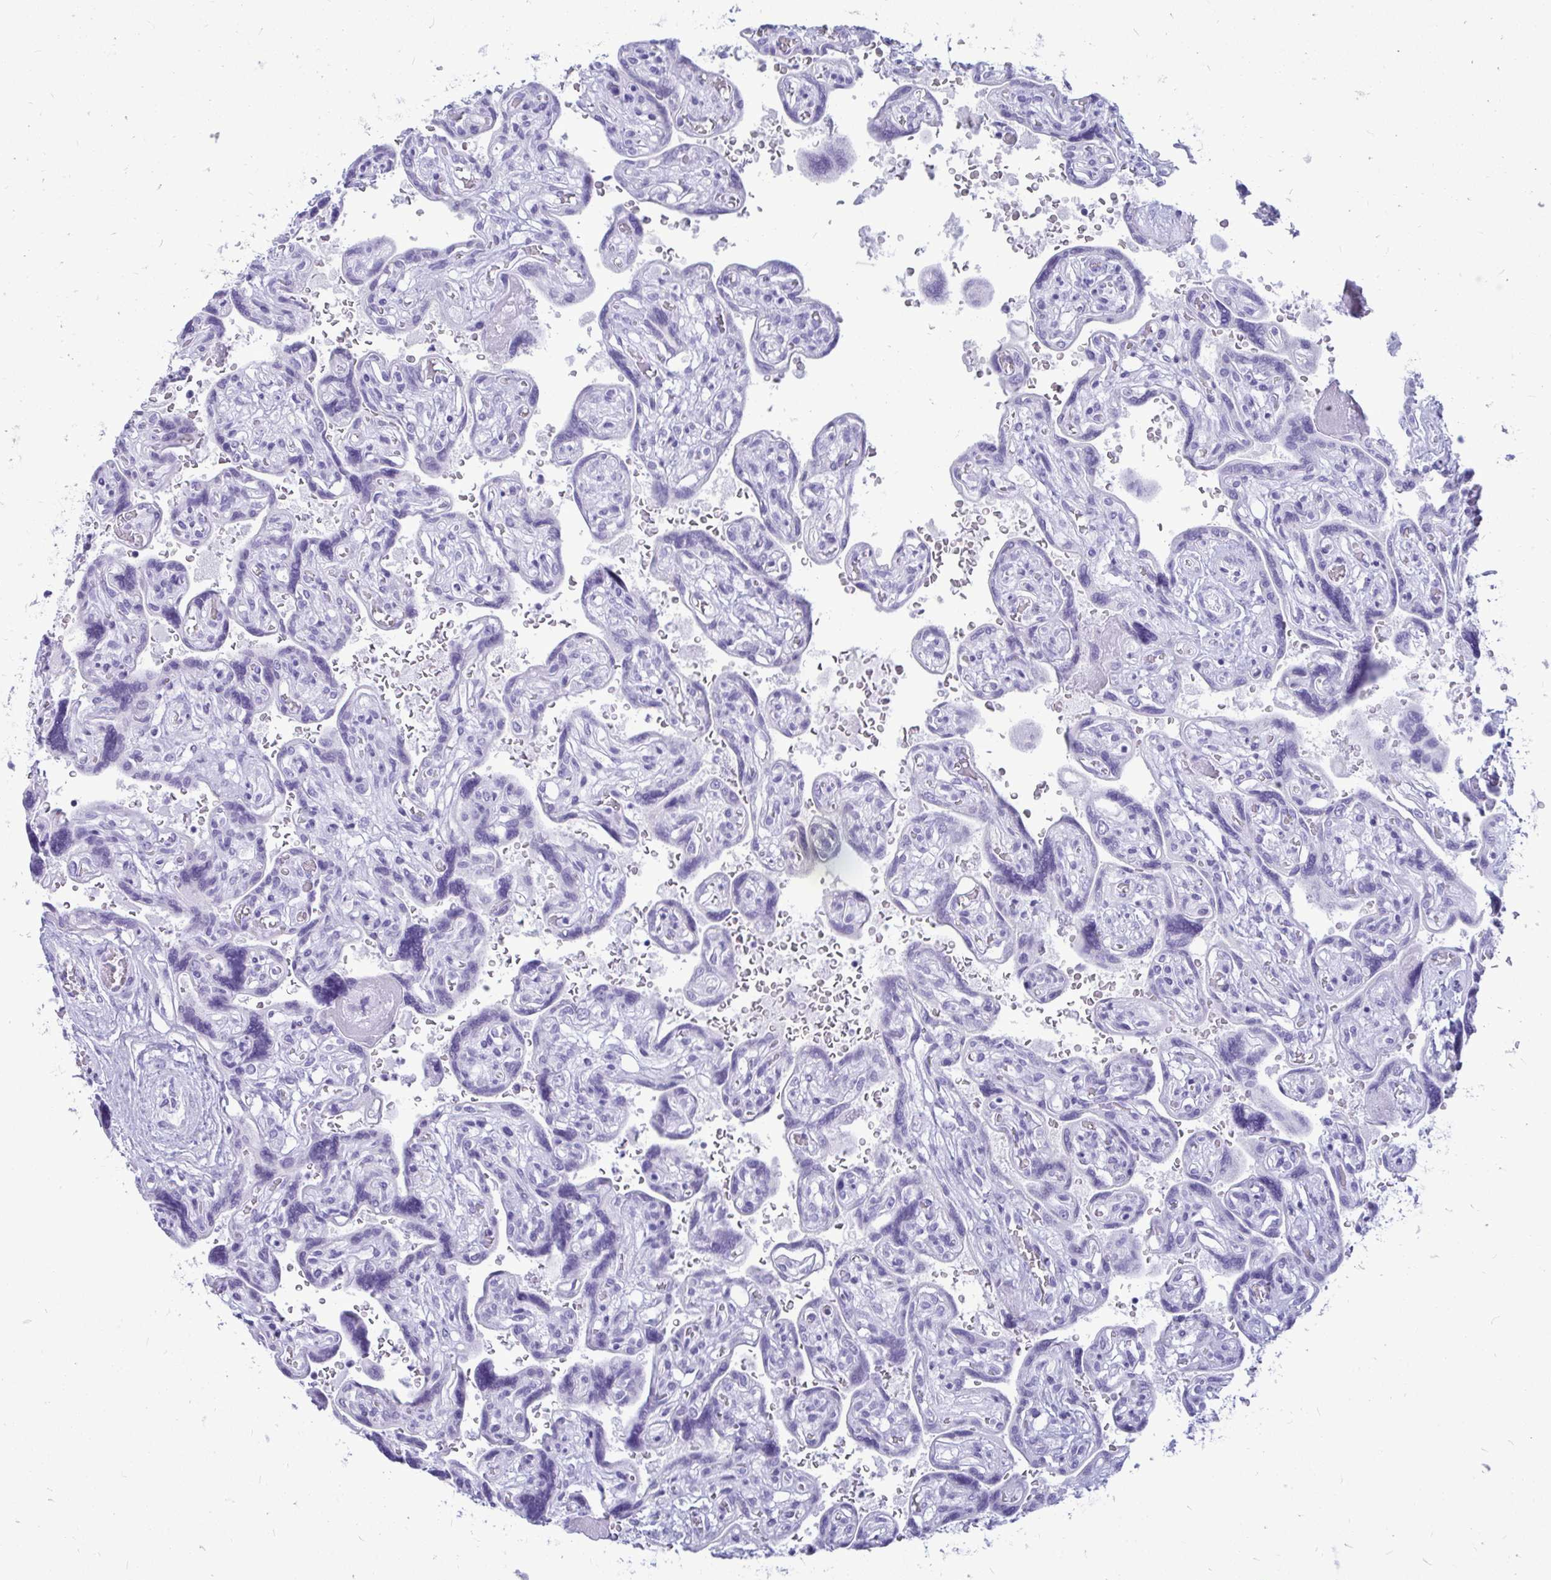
{"staining": {"intensity": "negative", "quantity": "none", "location": "none"}, "tissue": "placenta", "cell_type": "Decidual cells", "image_type": "normal", "snomed": [{"axis": "morphology", "description": "Normal tissue, NOS"}, {"axis": "topography", "description": "Placenta"}], "caption": "Placenta was stained to show a protein in brown. There is no significant staining in decidual cells. Brightfield microscopy of IHC stained with DAB (3,3'-diaminobenzidine) (brown) and hematoxylin (blue), captured at high magnification.", "gene": "OR10R2", "patient": {"sex": "female", "age": 32}}